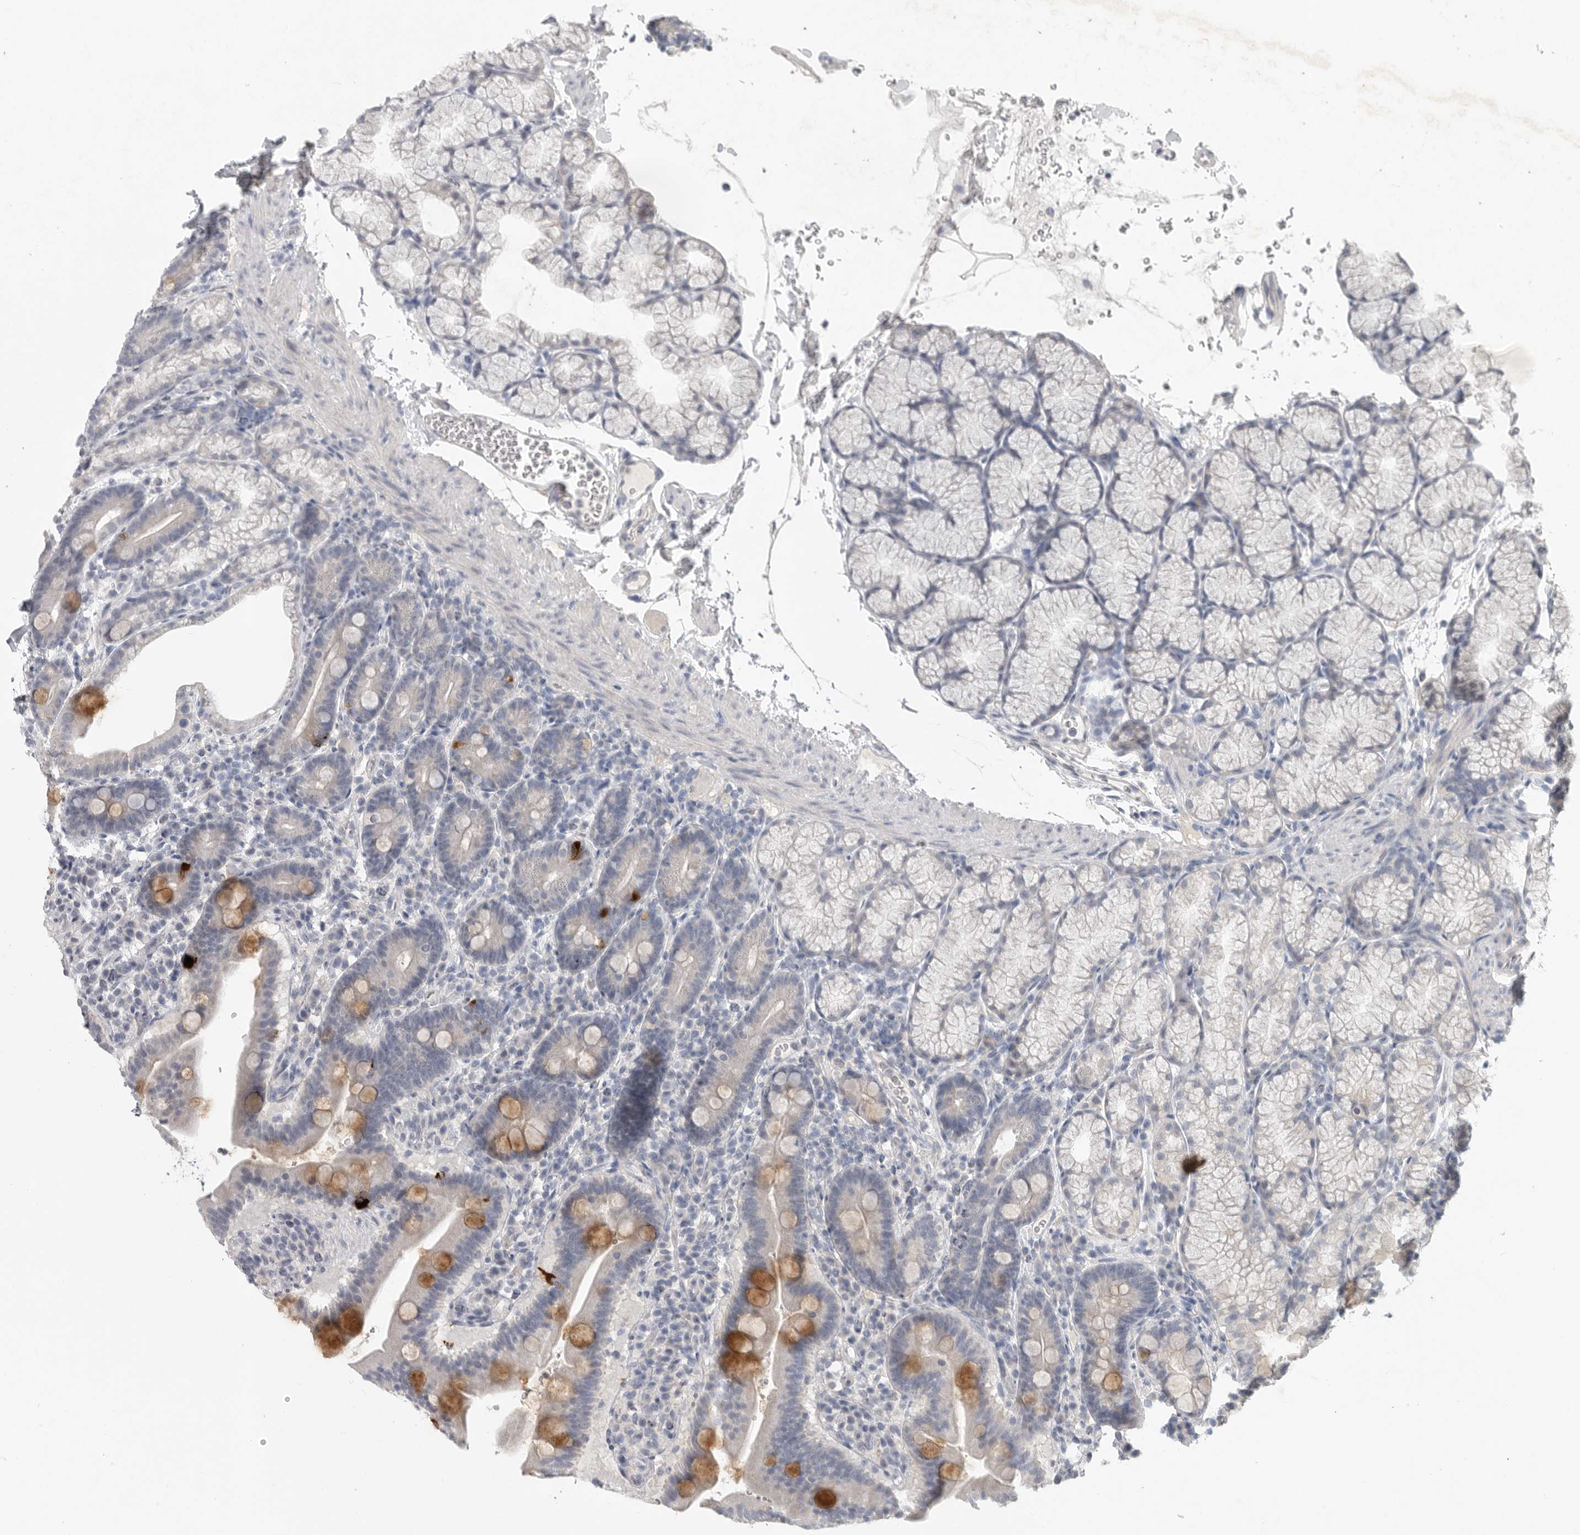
{"staining": {"intensity": "moderate", "quantity": "<25%", "location": "cytoplasmic/membranous"}, "tissue": "duodenum", "cell_type": "Glandular cells", "image_type": "normal", "snomed": [{"axis": "morphology", "description": "Normal tissue, NOS"}, {"axis": "topography", "description": "Duodenum"}], "caption": "Protein expression analysis of normal human duodenum reveals moderate cytoplasmic/membranous expression in about <25% of glandular cells. (DAB IHC, brown staining for protein, blue staining for nuclei).", "gene": "REG4", "patient": {"sex": "male", "age": 54}}